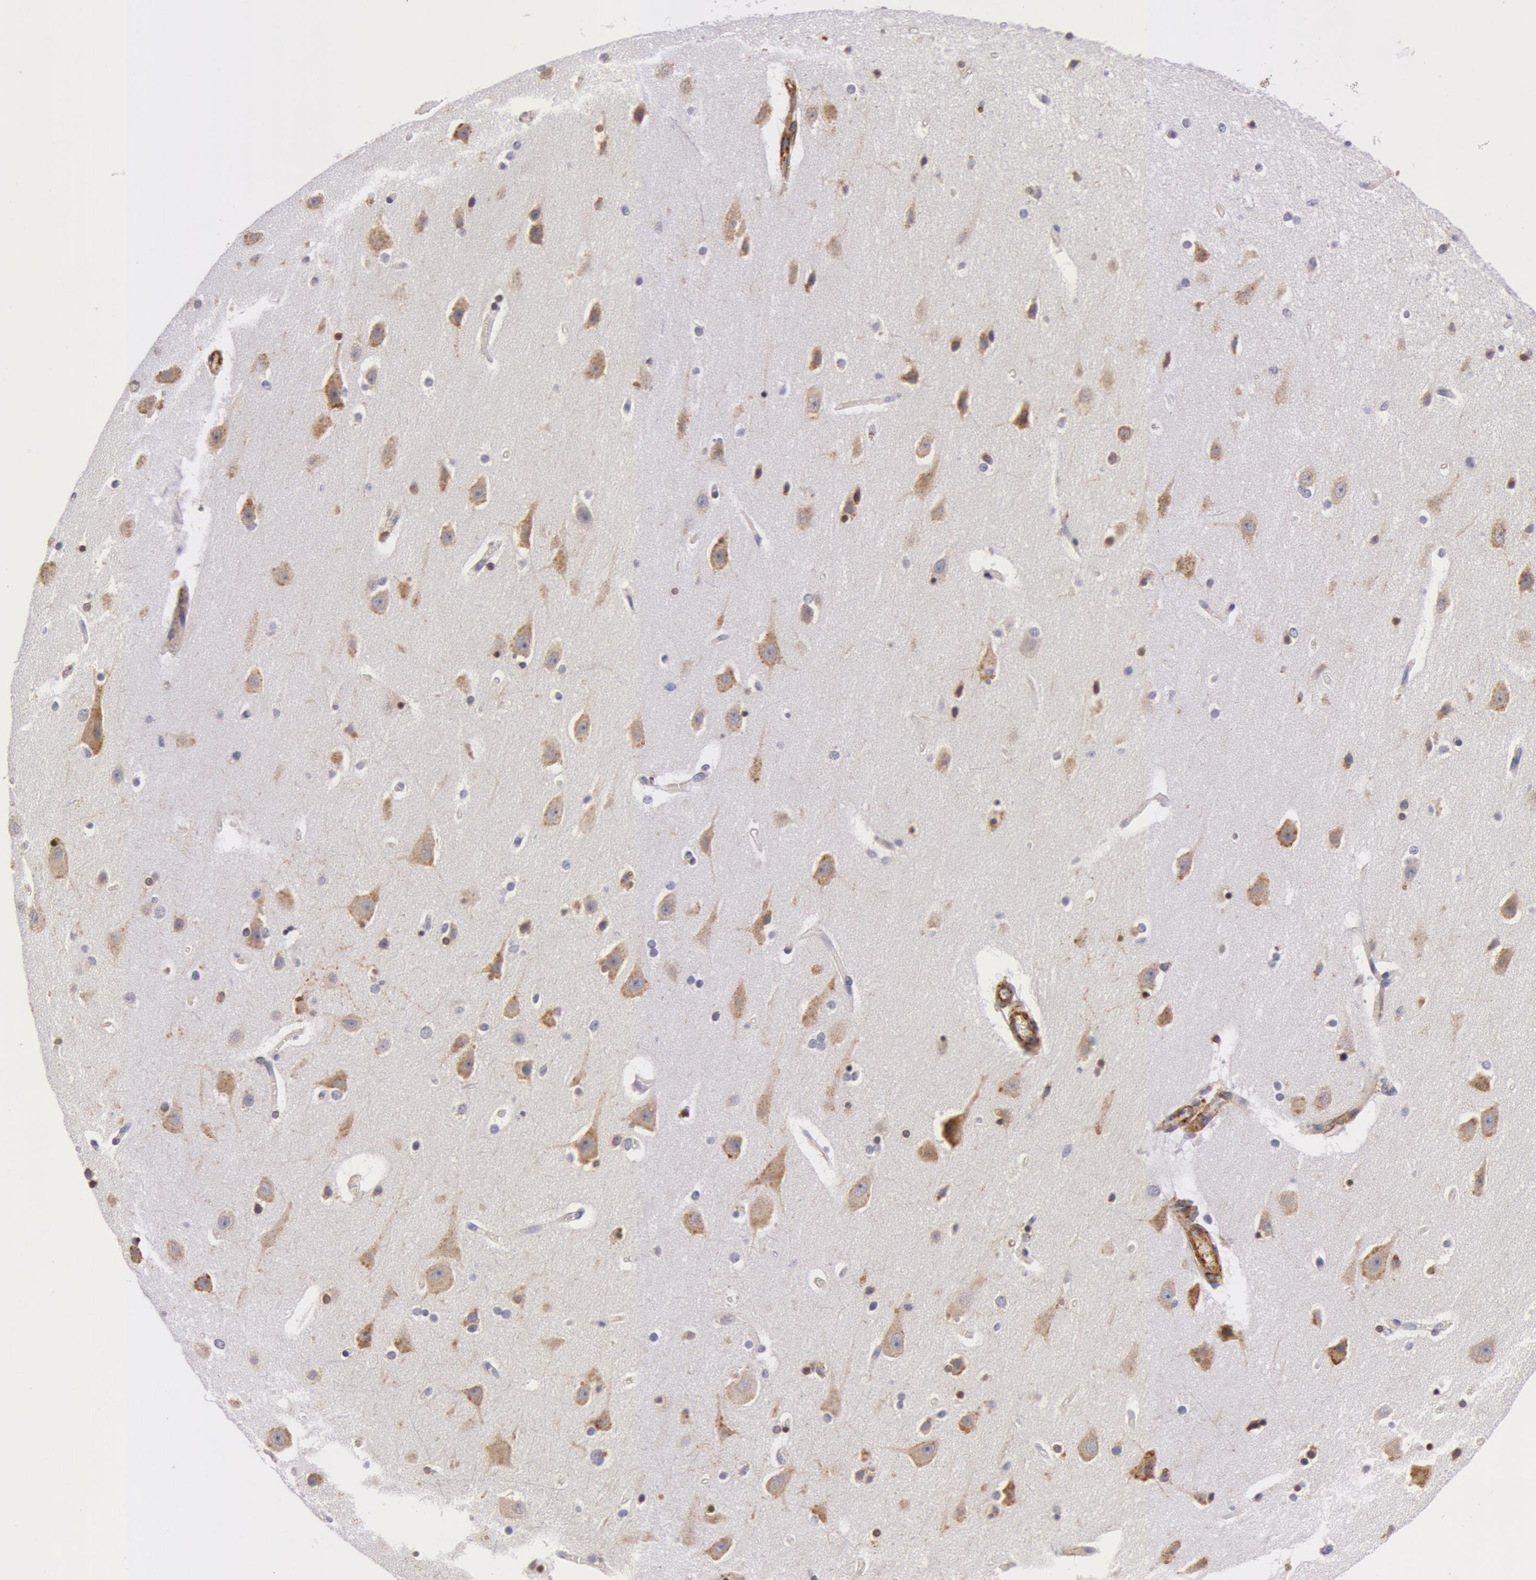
{"staining": {"intensity": "weak", "quantity": "<25%", "location": "cytoplasmic/membranous"}, "tissue": "caudate", "cell_type": "Glial cells", "image_type": "normal", "snomed": [{"axis": "morphology", "description": "Normal tissue, NOS"}, {"axis": "topography", "description": "Lateral ventricle wall"}], "caption": "The histopathology image exhibits no staining of glial cells in benign caudate.", "gene": "IL23A", "patient": {"sex": "female", "age": 54}}